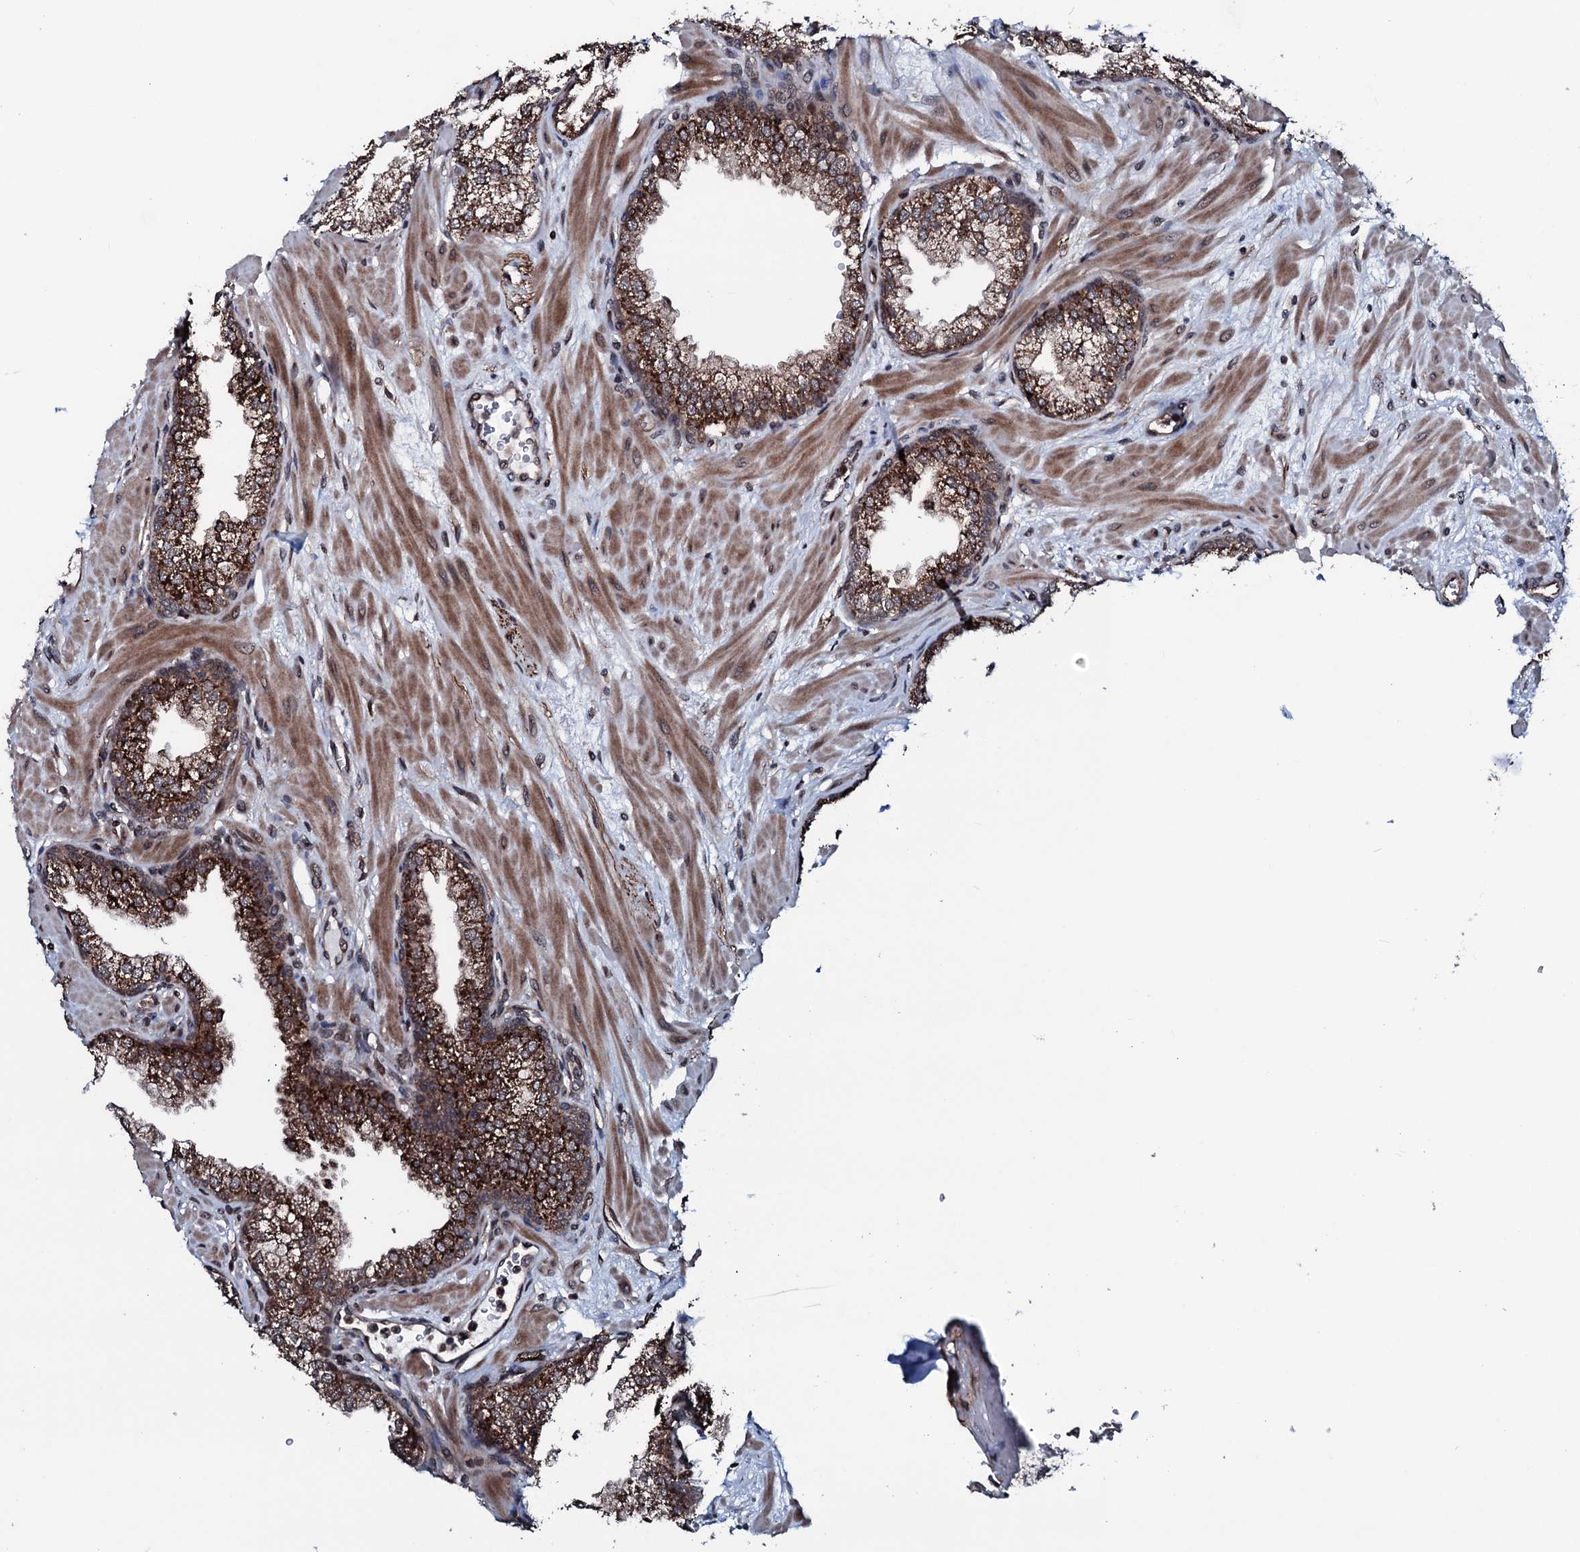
{"staining": {"intensity": "strong", "quantity": ">75%", "location": "cytoplasmic/membranous"}, "tissue": "prostate", "cell_type": "Glandular cells", "image_type": "normal", "snomed": [{"axis": "morphology", "description": "Normal tissue, NOS"}, {"axis": "topography", "description": "Prostate"}], "caption": "A high-resolution histopathology image shows IHC staining of unremarkable prostate, which reveals strong cytoplasmic/membranous staining in approximately >75% of glandular cells.", "gene": "OGFOD2", "patient": {"sex": "male", "age": 60}}